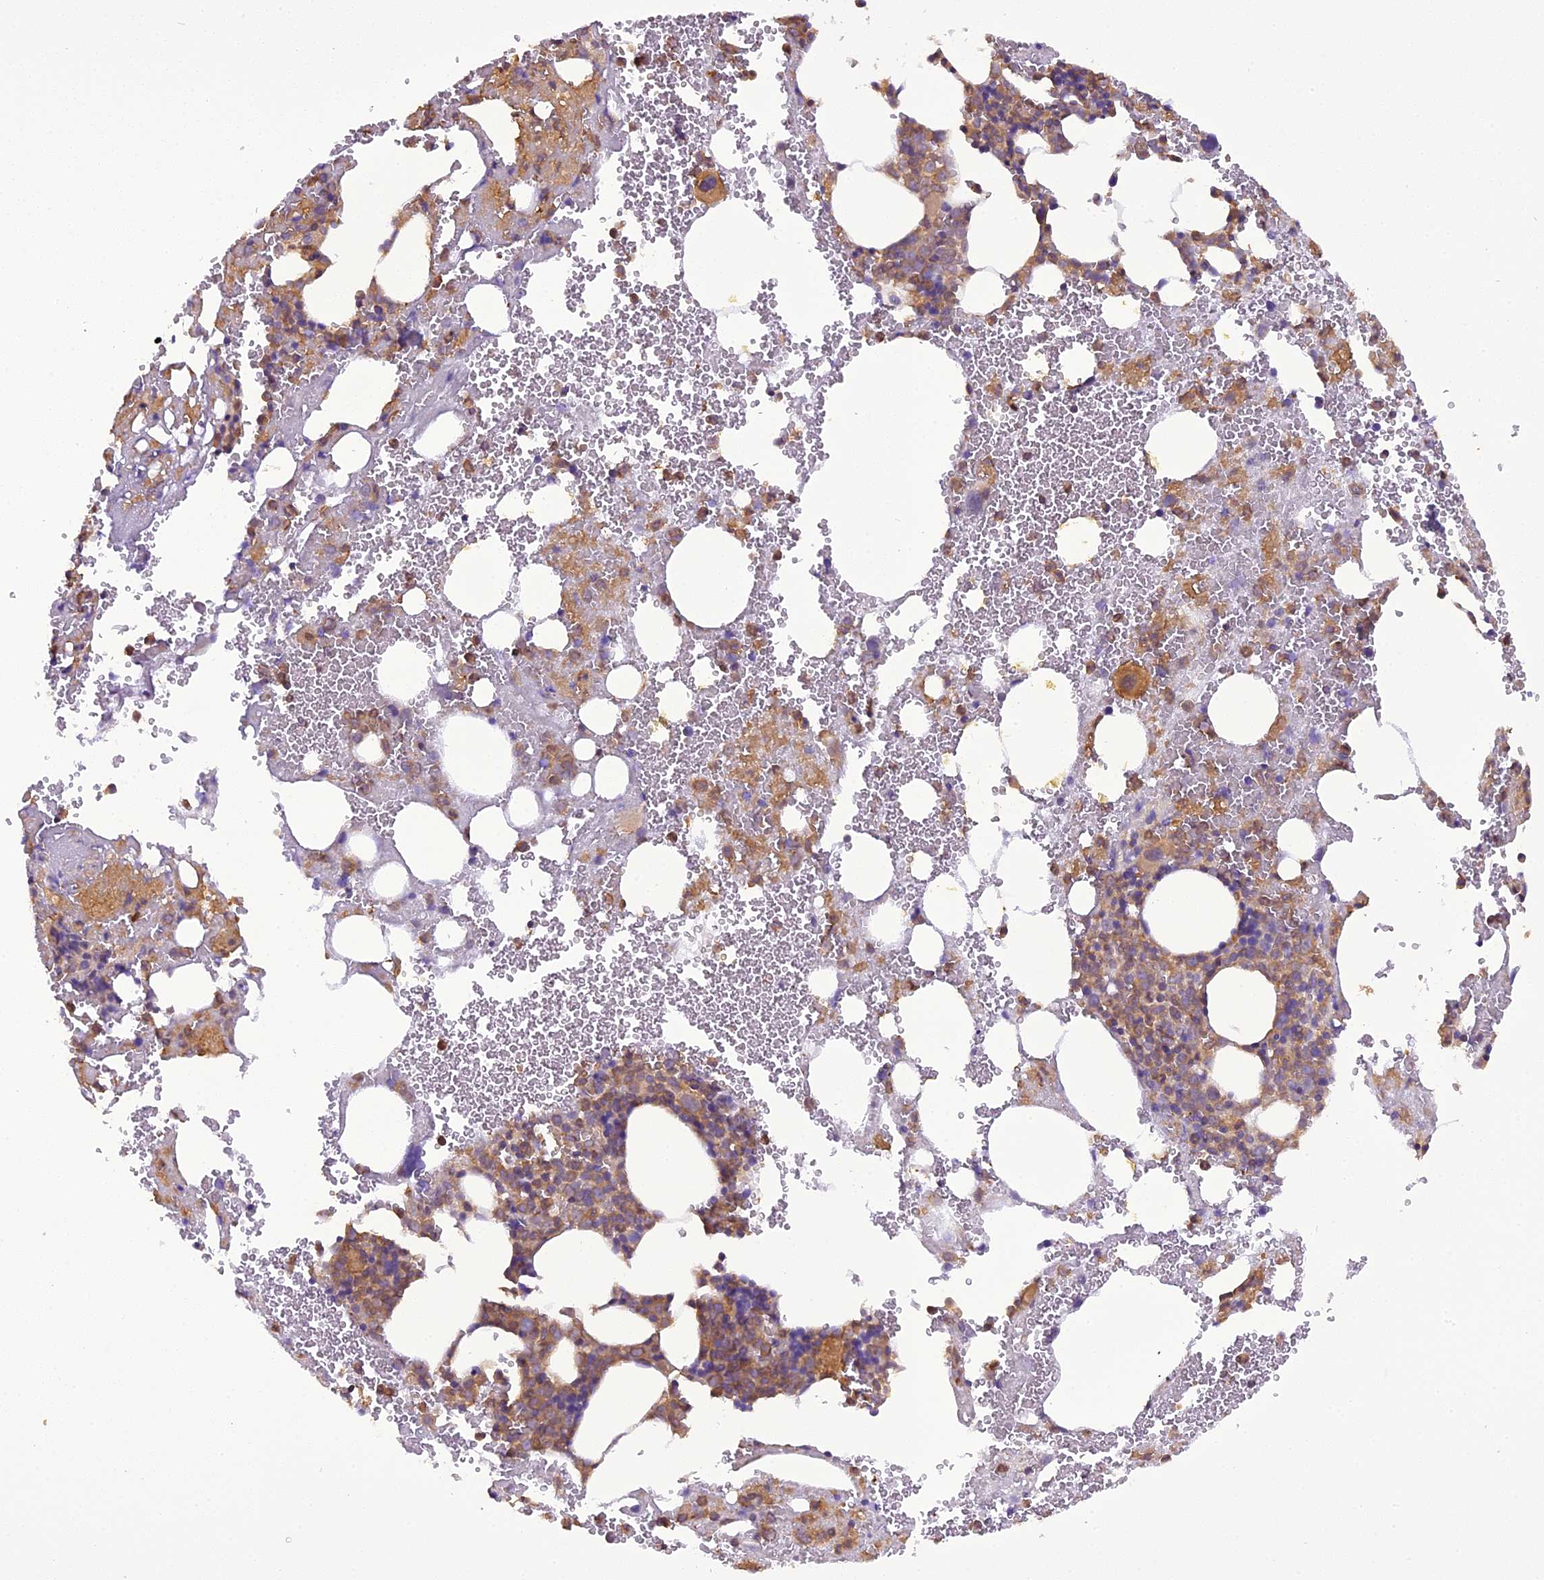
{"staining": {"intensity": "moderate", "quantity": "25%-75%", "location": "cytoplasmic/membranous"}, "tissue": "bone marrow", "cell_type": "Hematopoietic cells", "image_type": "normal", "snomed": [{"axis": "morphology", "description": "Normal tissue, NOS"}, {"axis": "topography", "description": "Bone marrow"}], "caption": "Immunohistochemistry photomicrograph of benign bone marrow: bone marrow stained using immunohistochemistry (IHC) demonstrates medium levels of moderate protein expression localized specifically in the cytoplasmic/membranous of hematopoietic cells, appearing as a cytoplasmic/membranous brown color.", "gene": "STOML1", "patient": {"sex": "male", "age": 61}}